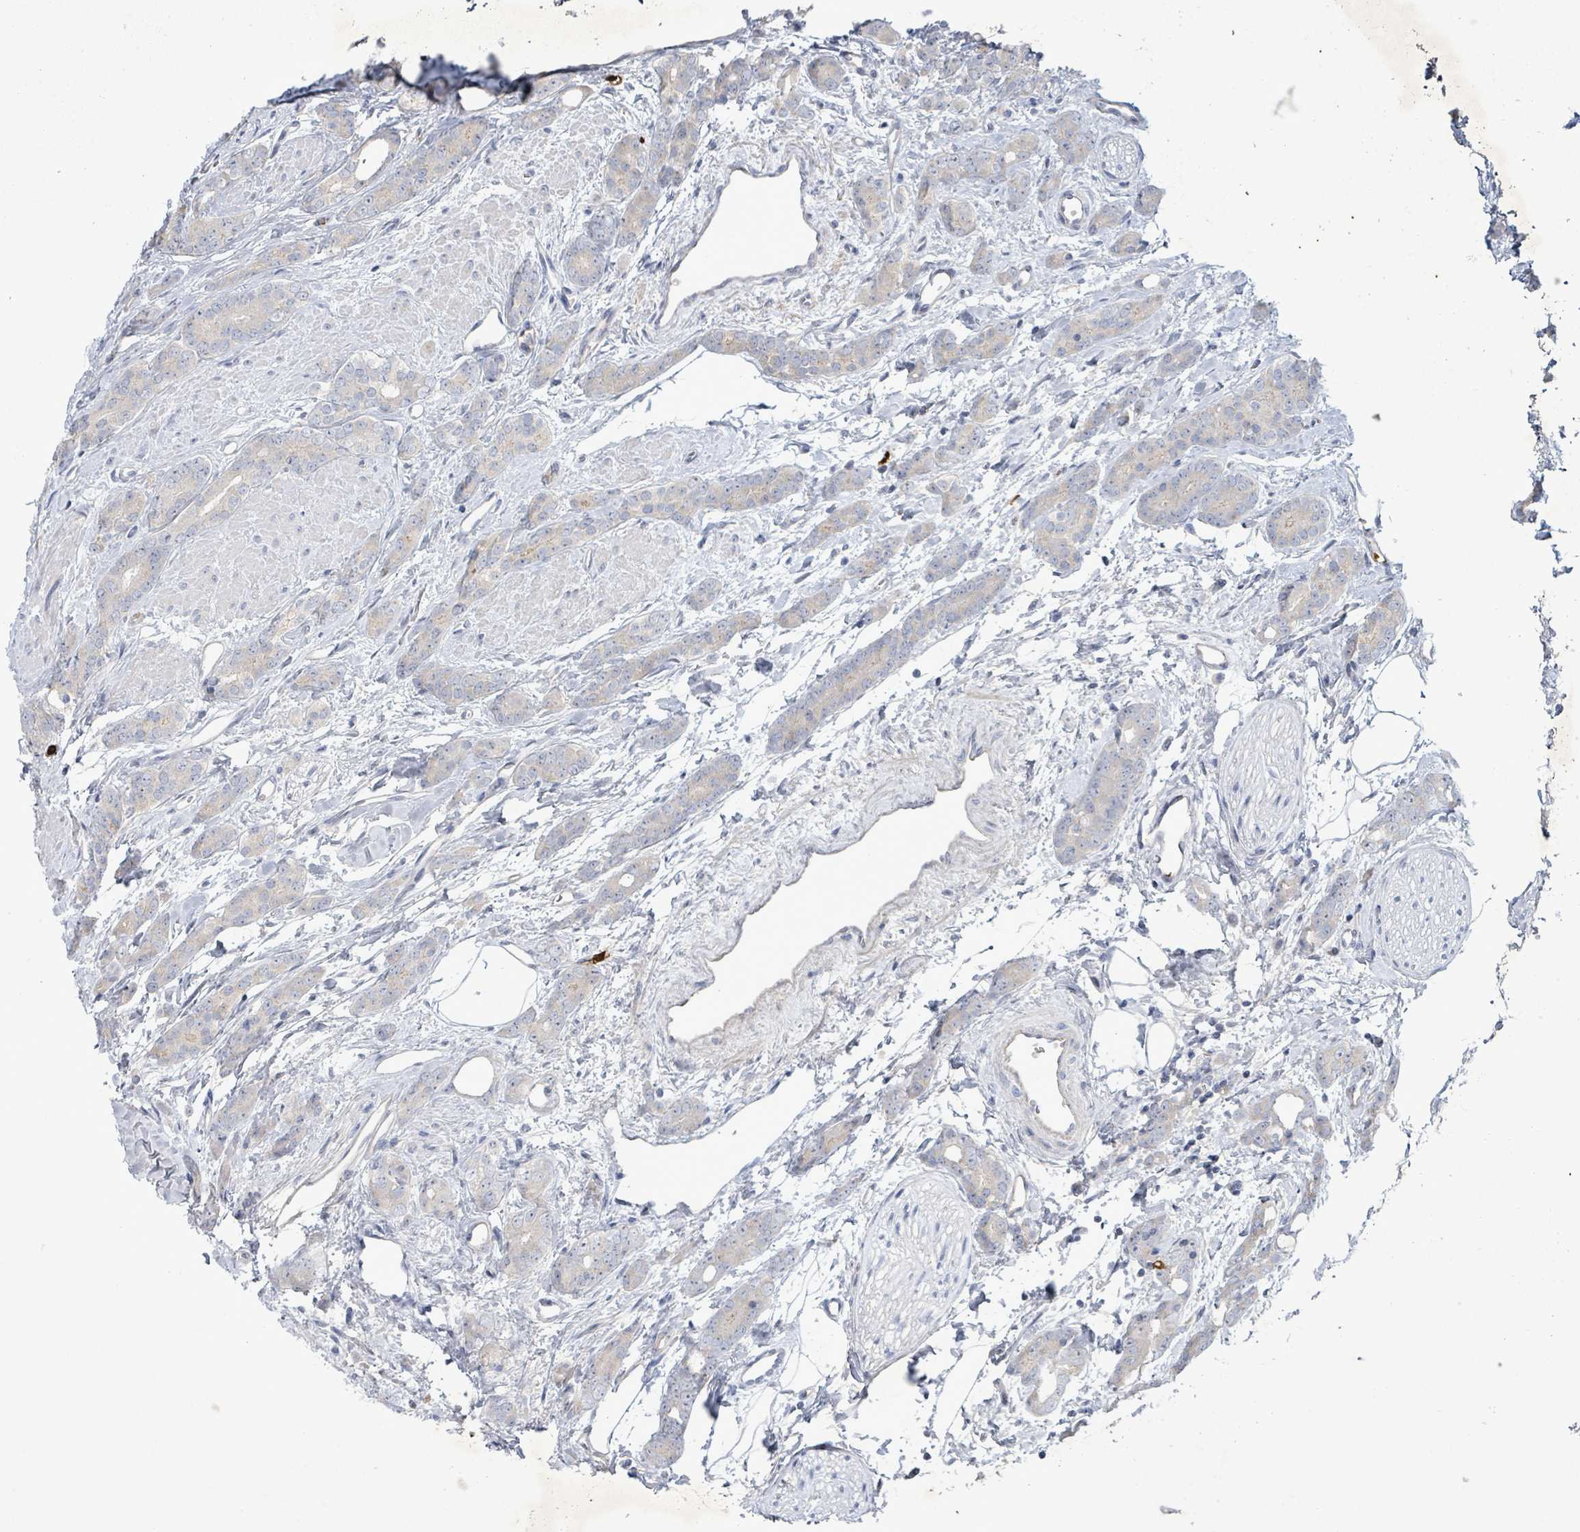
{"staining": {"intensity": "negative", "quantity": "none", "location": "none"}, "tissue": "prostate cancer", "cell_type": "Tumor cells", "image_type": "cancer", "snomed": [{"axis": "morphology", "description": "Adenocarcinoma, High grade"}, {"axis": "topography", "description": "Prostate"}], "caption": "IHC micrograph of neoplastic tissue: prostate cancer stained with DAB exhibits no significant protein expression in tumor cells.", "gene": "FAM210A", "patient": {"sex": "male", "age": 62}}